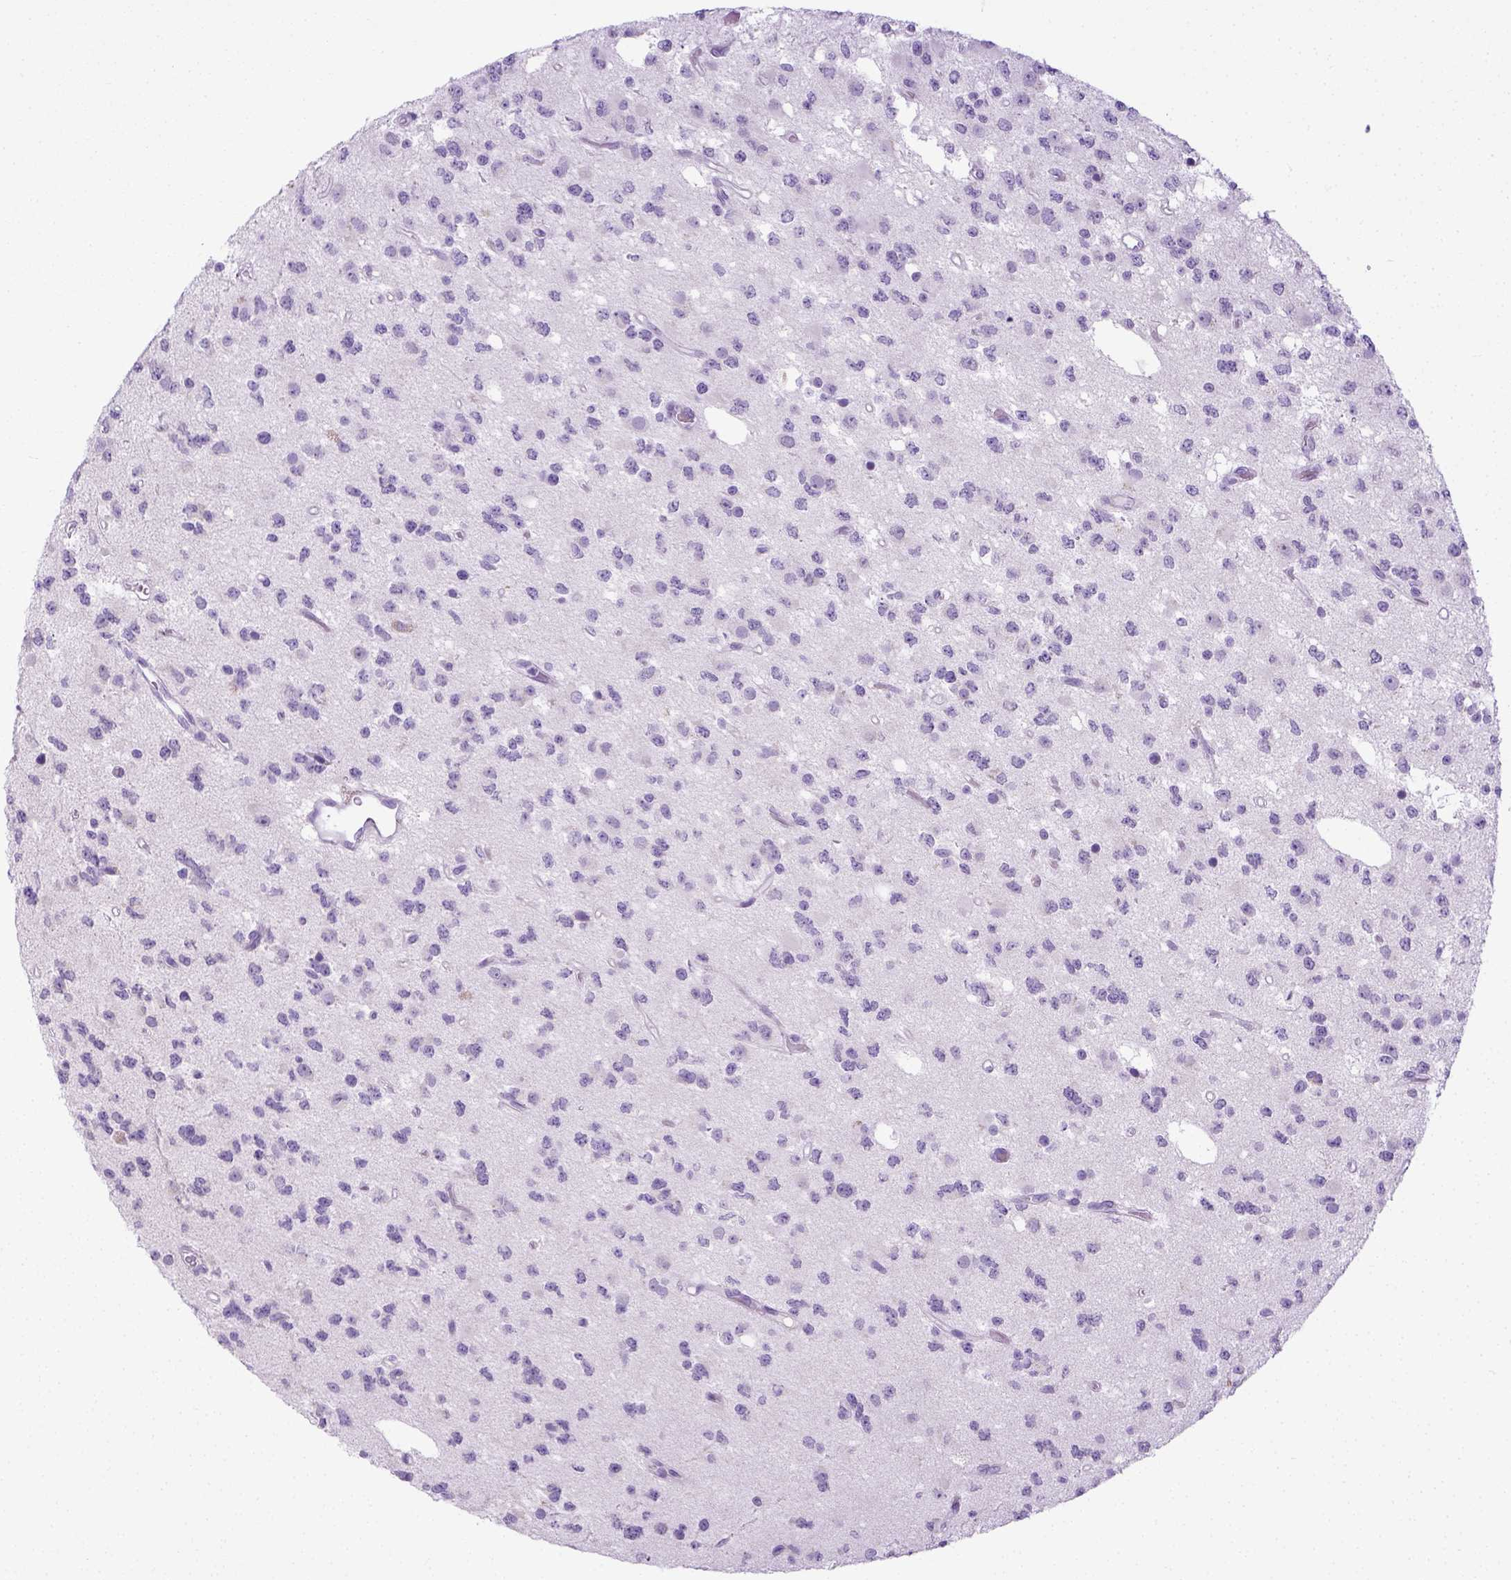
{"staining": {"intensity": "negative", "quantity": "none", "location": "none"}, "tissue": "glioma", "cell_type": "Tumor cells", "image_type": "cancer", "snomed": [{"axis": "morphology", "description": "Glioma, malignant, Low grade"}, {"axis": "topography", "description": "Brain"}], "caption": "Tumor cells show no significant protein positivity in glioma.", "gene": "LGSN", "patient": {"sex": "female", "age": 45}}